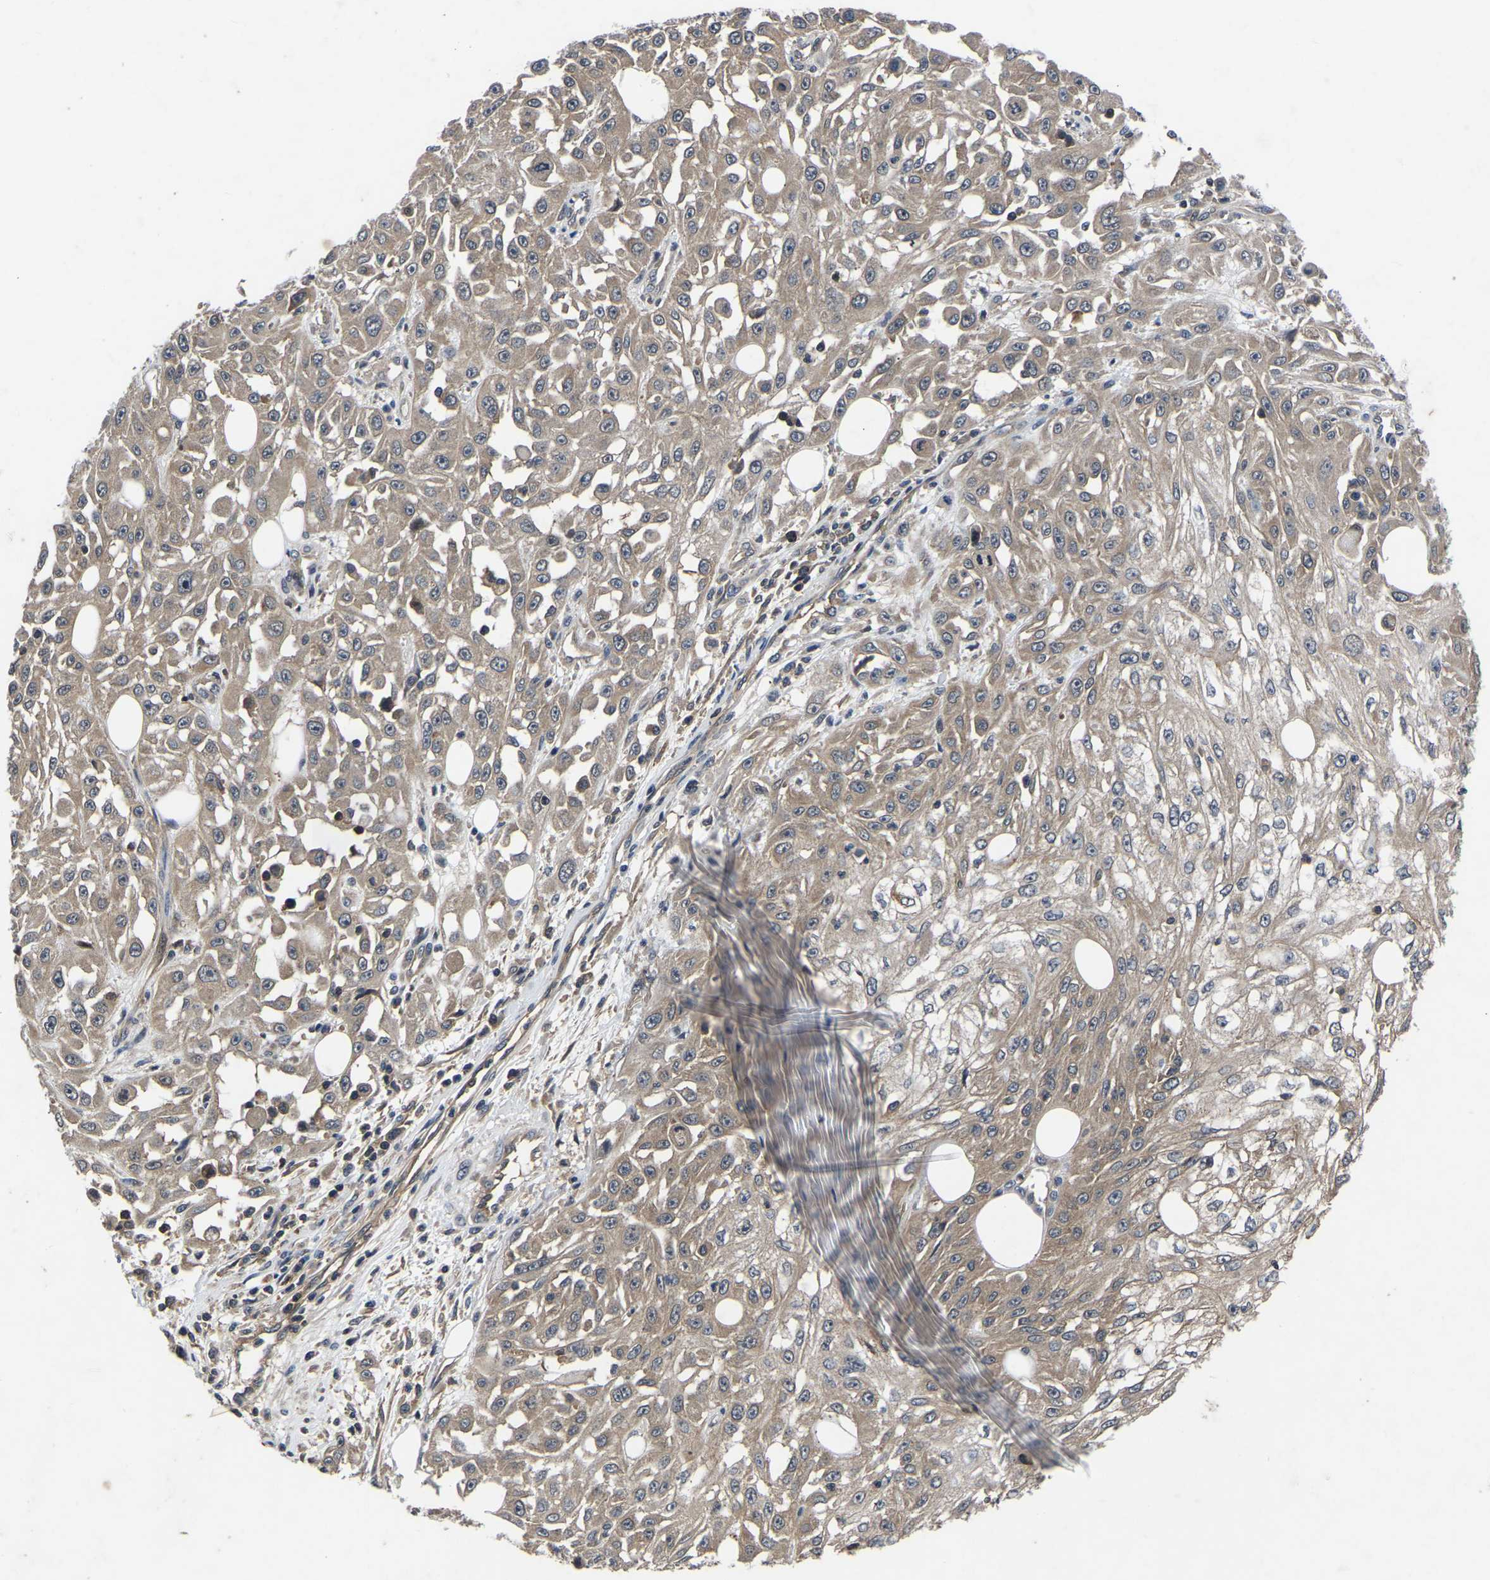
{"staining": {"intensity": "moderate", "quantity": ">75%", "location": "cytoplasmic/membranous"}, "tissue": "skin cancer", "cell_type": "Tumor cells", "image_type": "cancer", "snomed": [{"axis": "morphology", "description": "Squamous cell carcinoma, NOS"}, {"axis": "morphology", "description": "Squamous cell carcinoma, metastatic, NOS"}, {"axis": "topography", "description": "Skin"}, {"axis": "topography", "description": "Lymph node"}], "caption": "Immunohistochemical staining of skin cancer (metastatic squamous cell carcinoma) reveals medium levels of moderate cytoplasmic/membranous protein positivity in about >75% of tumor cells. (DAB (3,3'-diaminobenzidine) IHC with brightfield microscopy, high magnification).", "gene": "FGD5", "patient": {"sex": "male", "age": 75}}